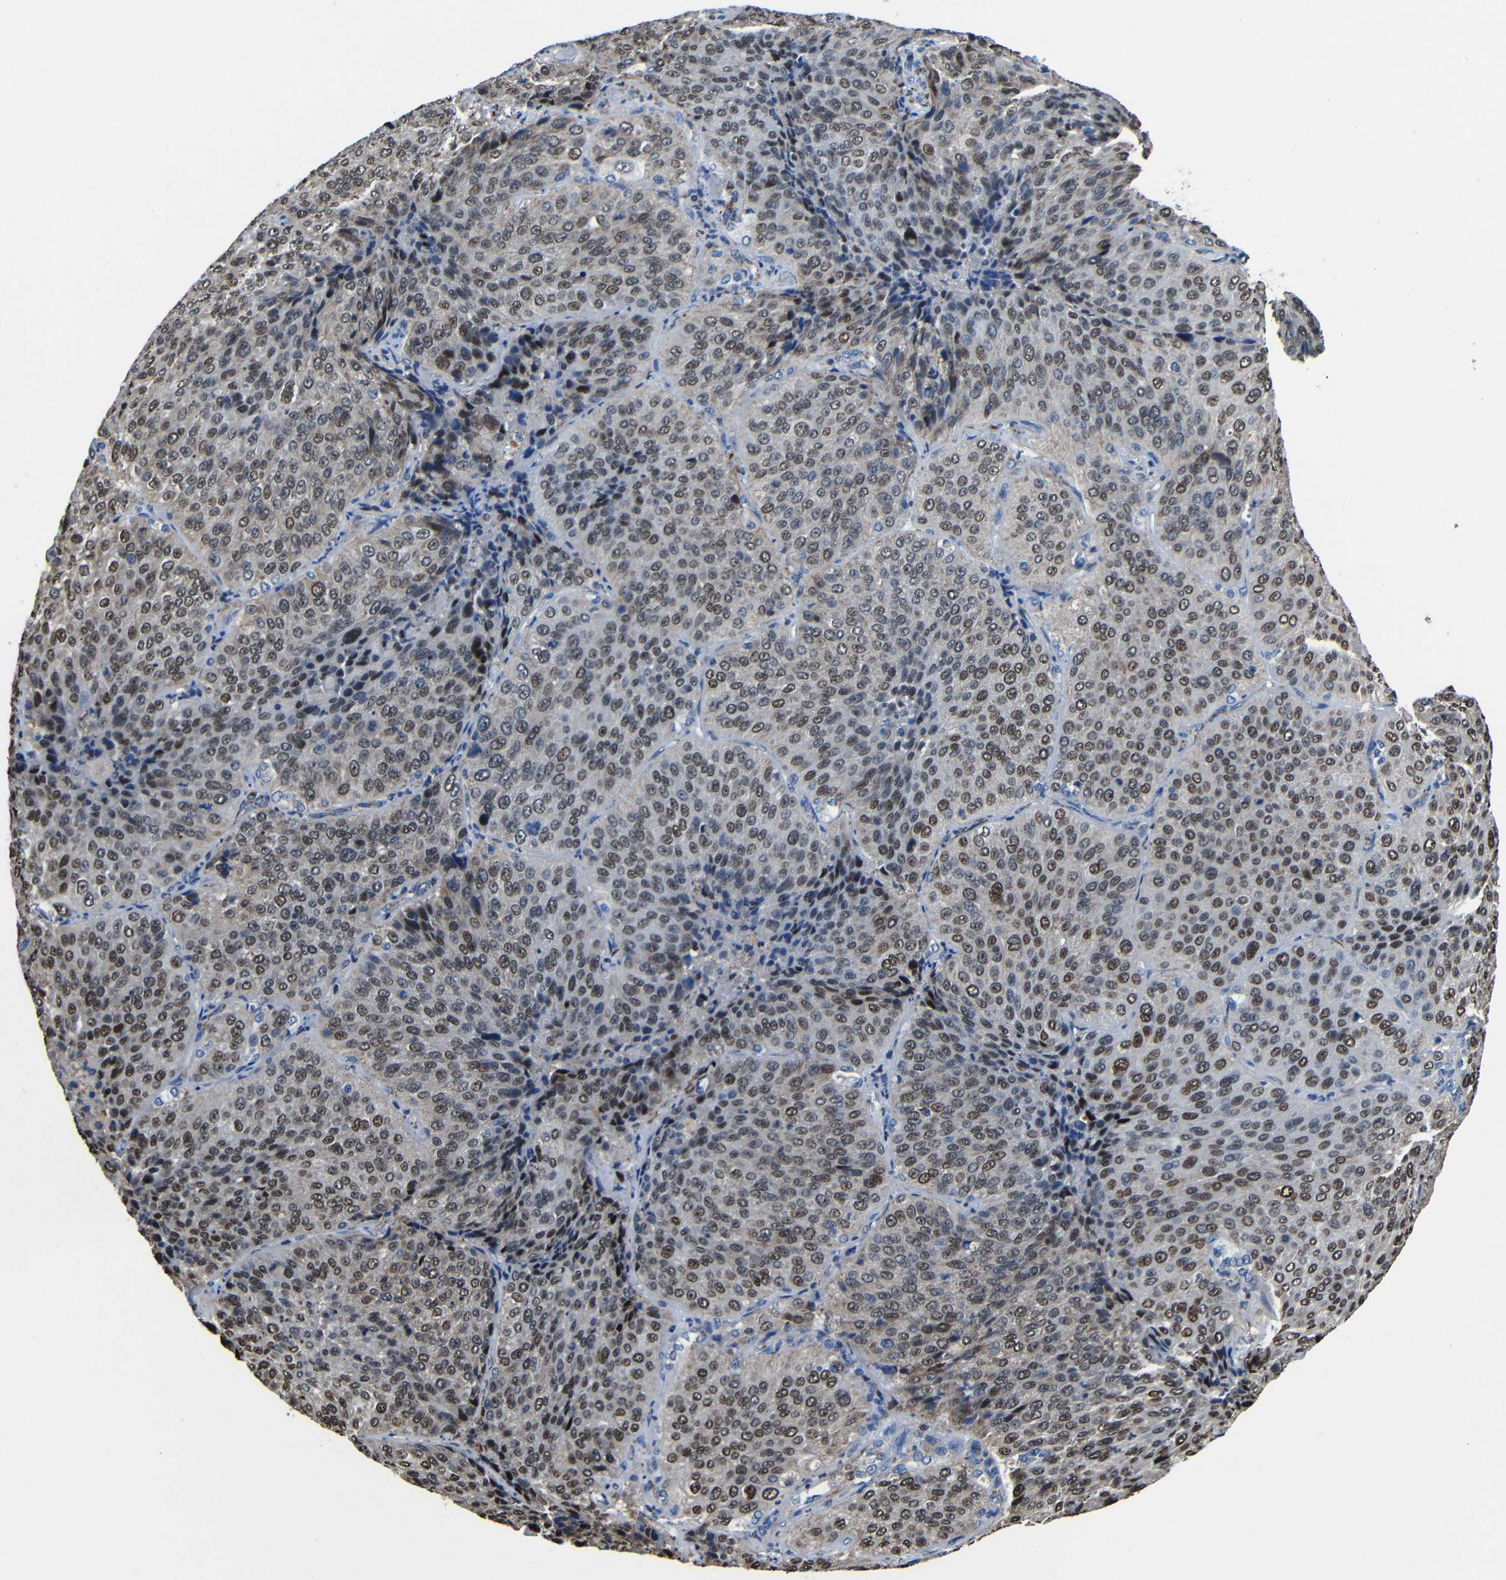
{"staining": {"intensity": "moderate", "quantity": "25%-75%", "location": "nuclear"}, "tissue": "lung cancer", "cell_type": "Tumor cells", "image_type": "cancer", "snomed": [{"axis": "morphology", "description": "Squamous cell carcinoma, NOS"}, {"axis": "topography", "description": "Lung"}], "caption": "Moderate nuclear positivity for a protein is seen in approximately 25%-75% of tumor cells of lung squamous cell carcinoma using IHC.", "gene": "CA5B", "patient": {"sex": "male", "age": 54}}